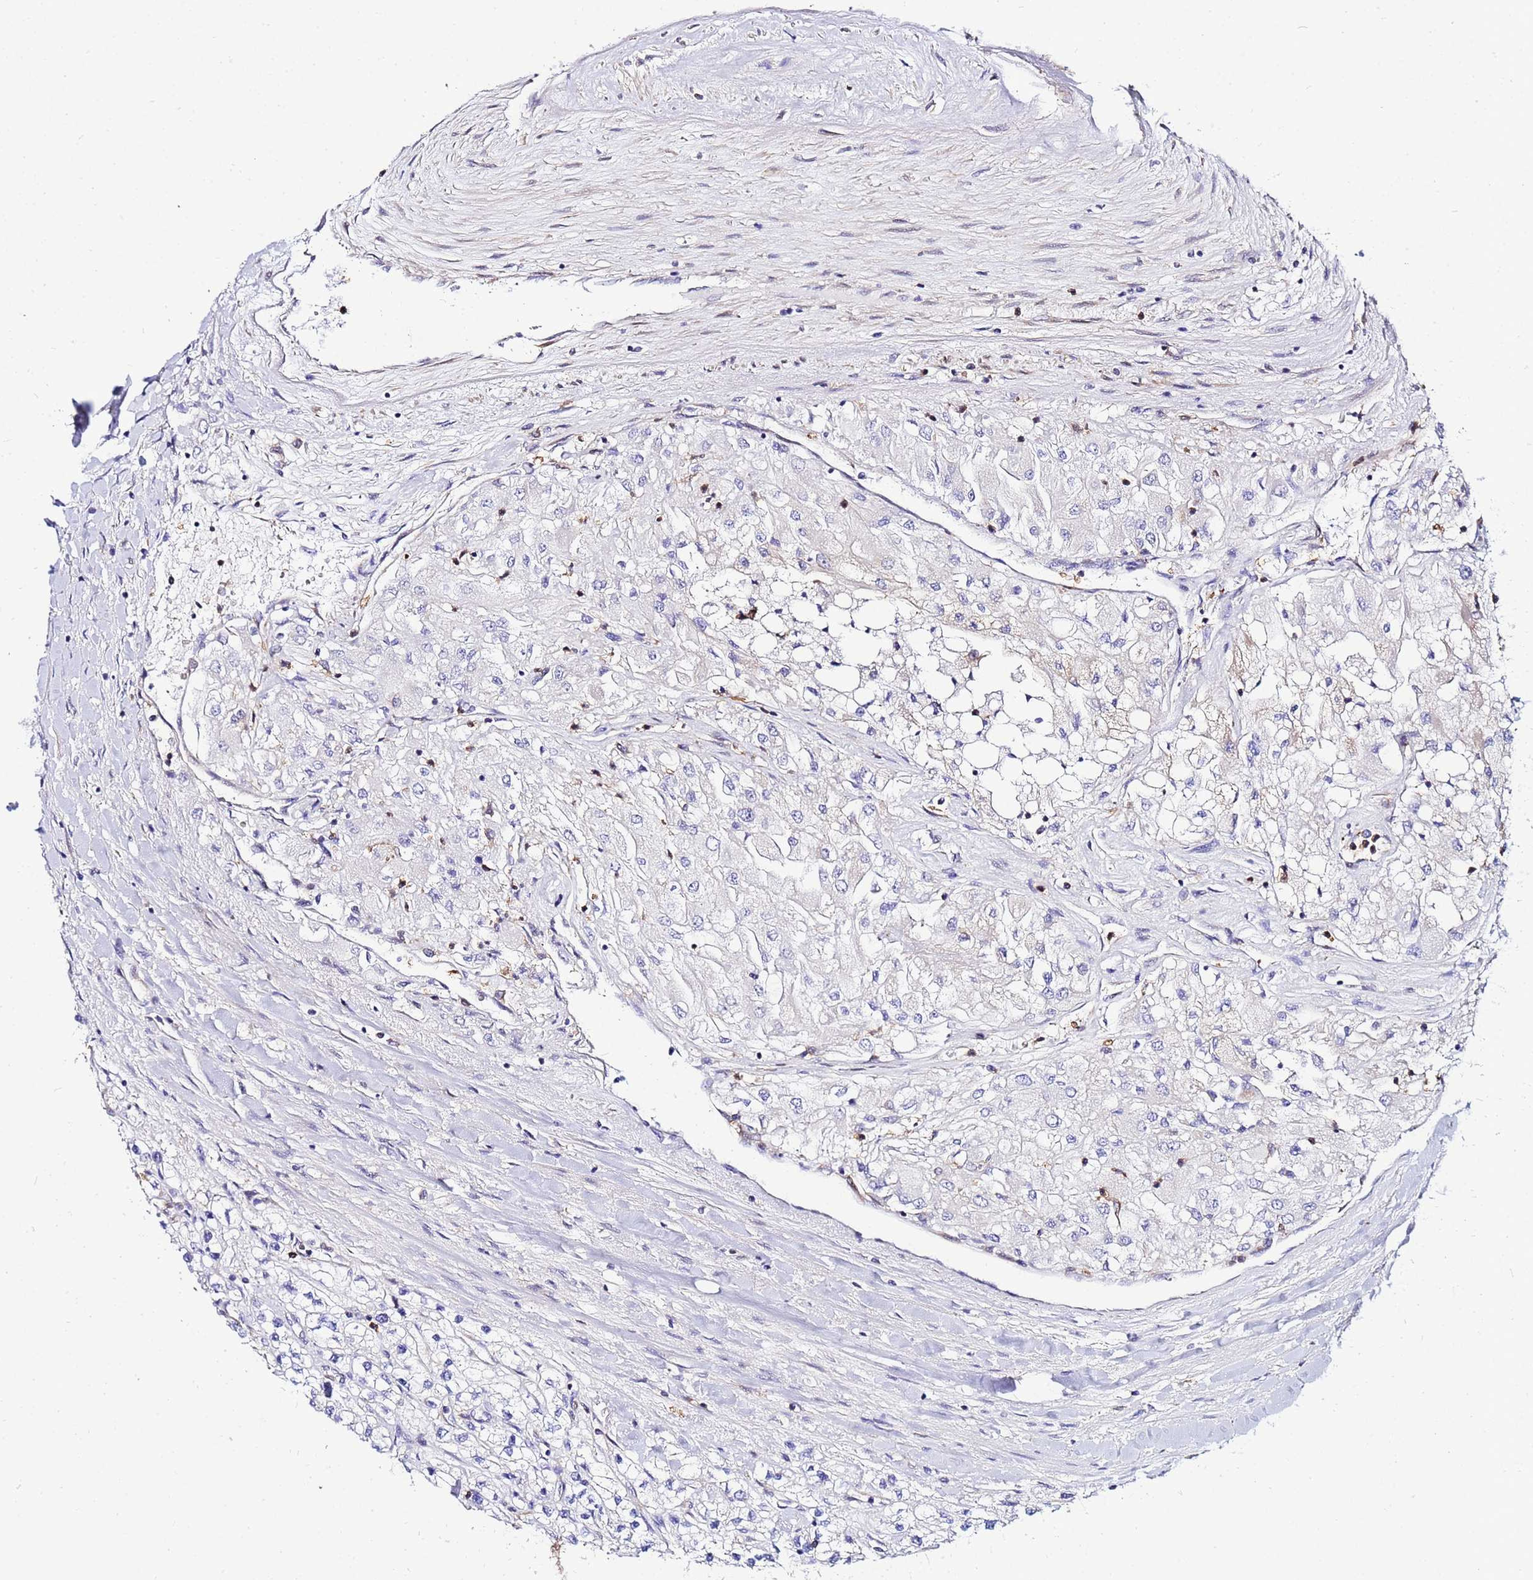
{"staining": {"intensity": "negative", "quantity": "none", "location": "none"}, "tissue": "renal cancer", "cell_type": "Tumor cells", "image_type": "cancer", "snomed": [{"axis": "morphology", "description": "Adenocarcinoma, NOS"}, {"axis": "topography", "description": "Kidney"}], "caption": "This is a micrograph of immunohistochemistry (IHC) staining of renal cancer (adenocarcinoma), which shows no positivity in tumor cells. The staining is performed using DAB brown chromogen with nuclei counter-stained in using hematoxylin.", "gene": "DBNDD2", "patient": {"sex": "male", "age": 80}}